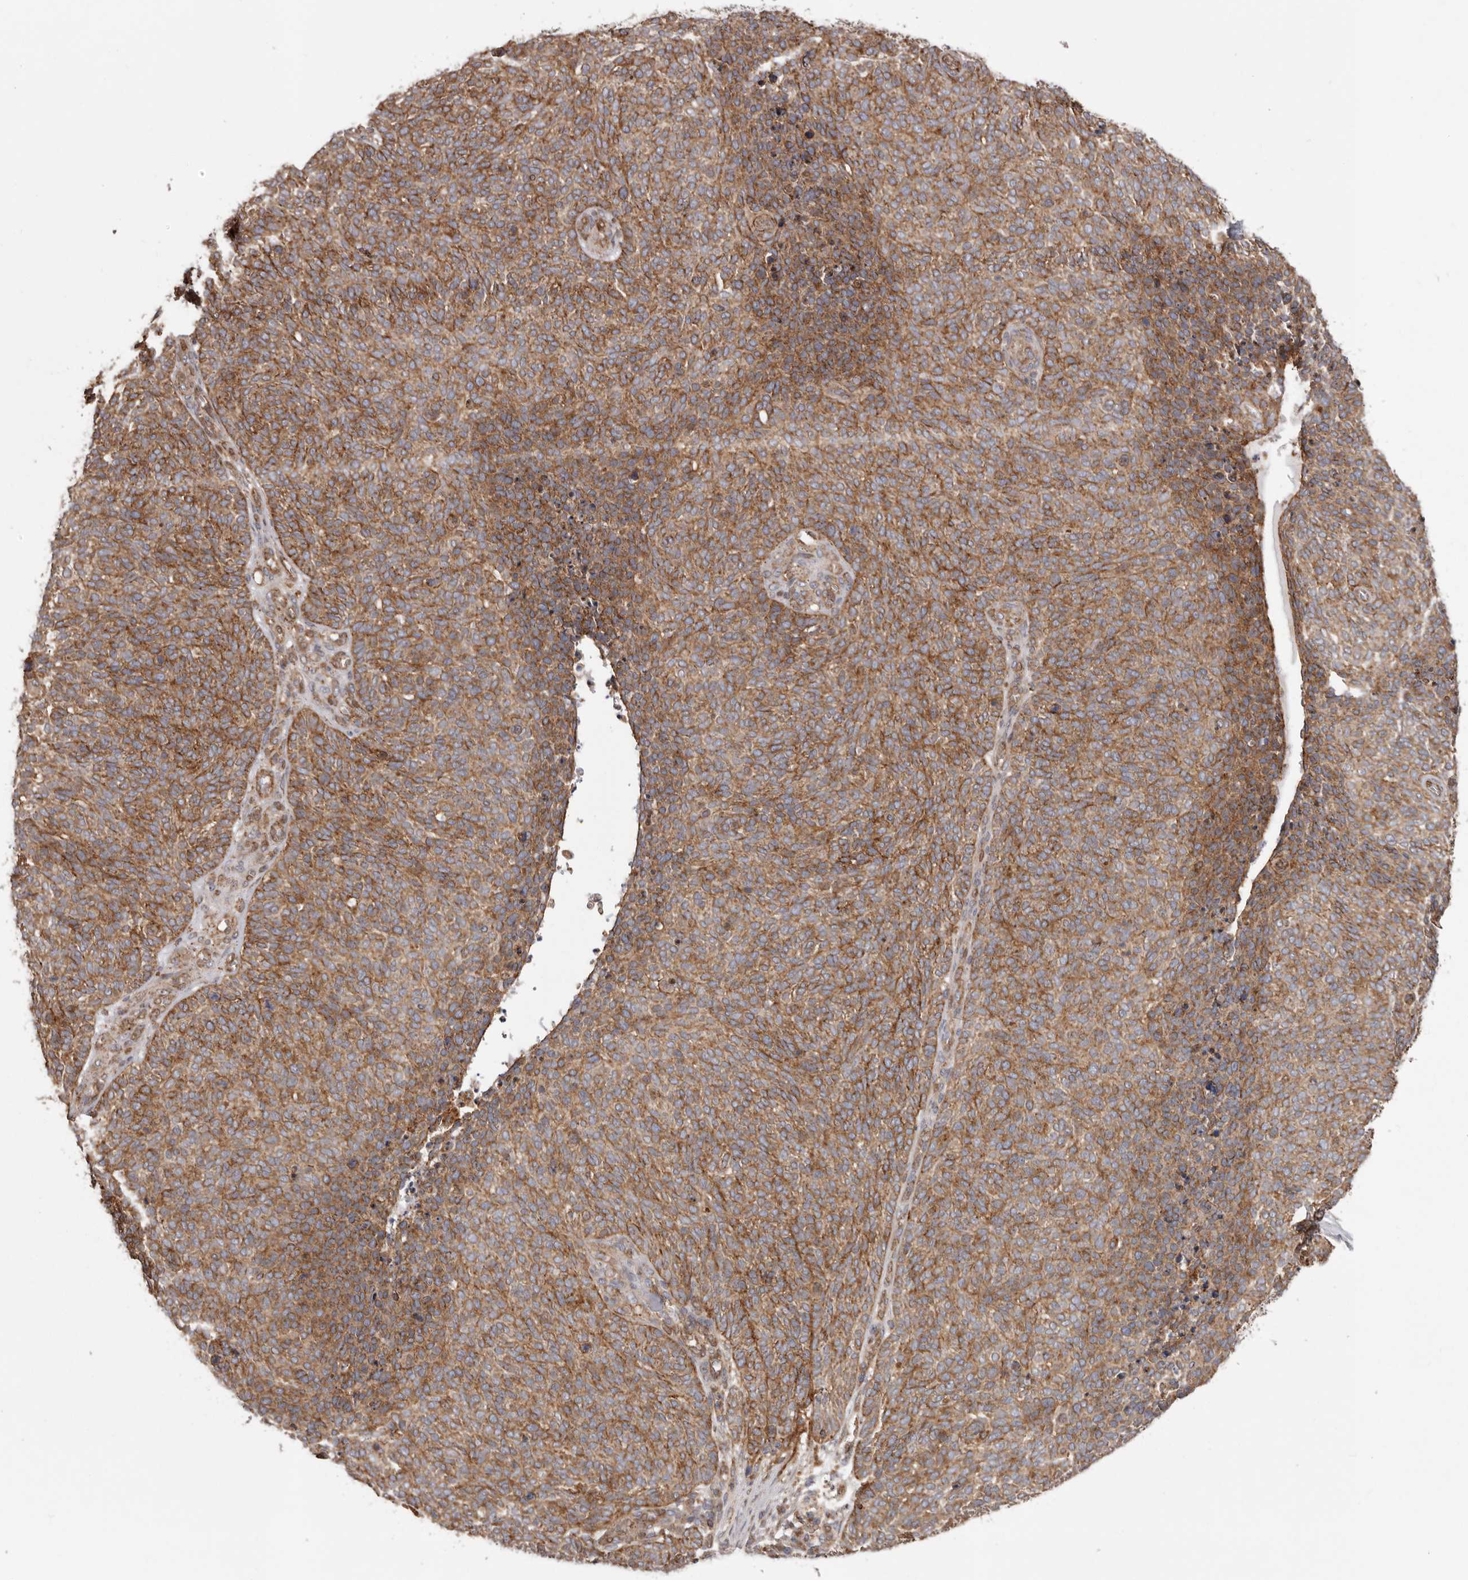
{"staining": {"intensity": "moderate", "quantity": ">75%", "location": "cytoplasmic/membranous"}, "tissue": "skin cancer", "cell_type": "Tumor cells", "image_type": "cancer", "snomed": [{"axis": "morphology", "description": "Squamous cell carcinoma, NOS"}, {"axis": "topography", "description": "Skin"}], "caption": "Protein expression analysis of human skin cancer (squamous cell carcinoma) reveals moderate cytoplasmic/membranous expression in about >75% of tumor cells. The staining was performed using DAB (3,3'-diaminobenzidine), with brown indicating positive protein expression. Nuclei are stained blue with hematoxylin.", "gene": "NUP43", "patient": {"sex": "female", "age": 90}}